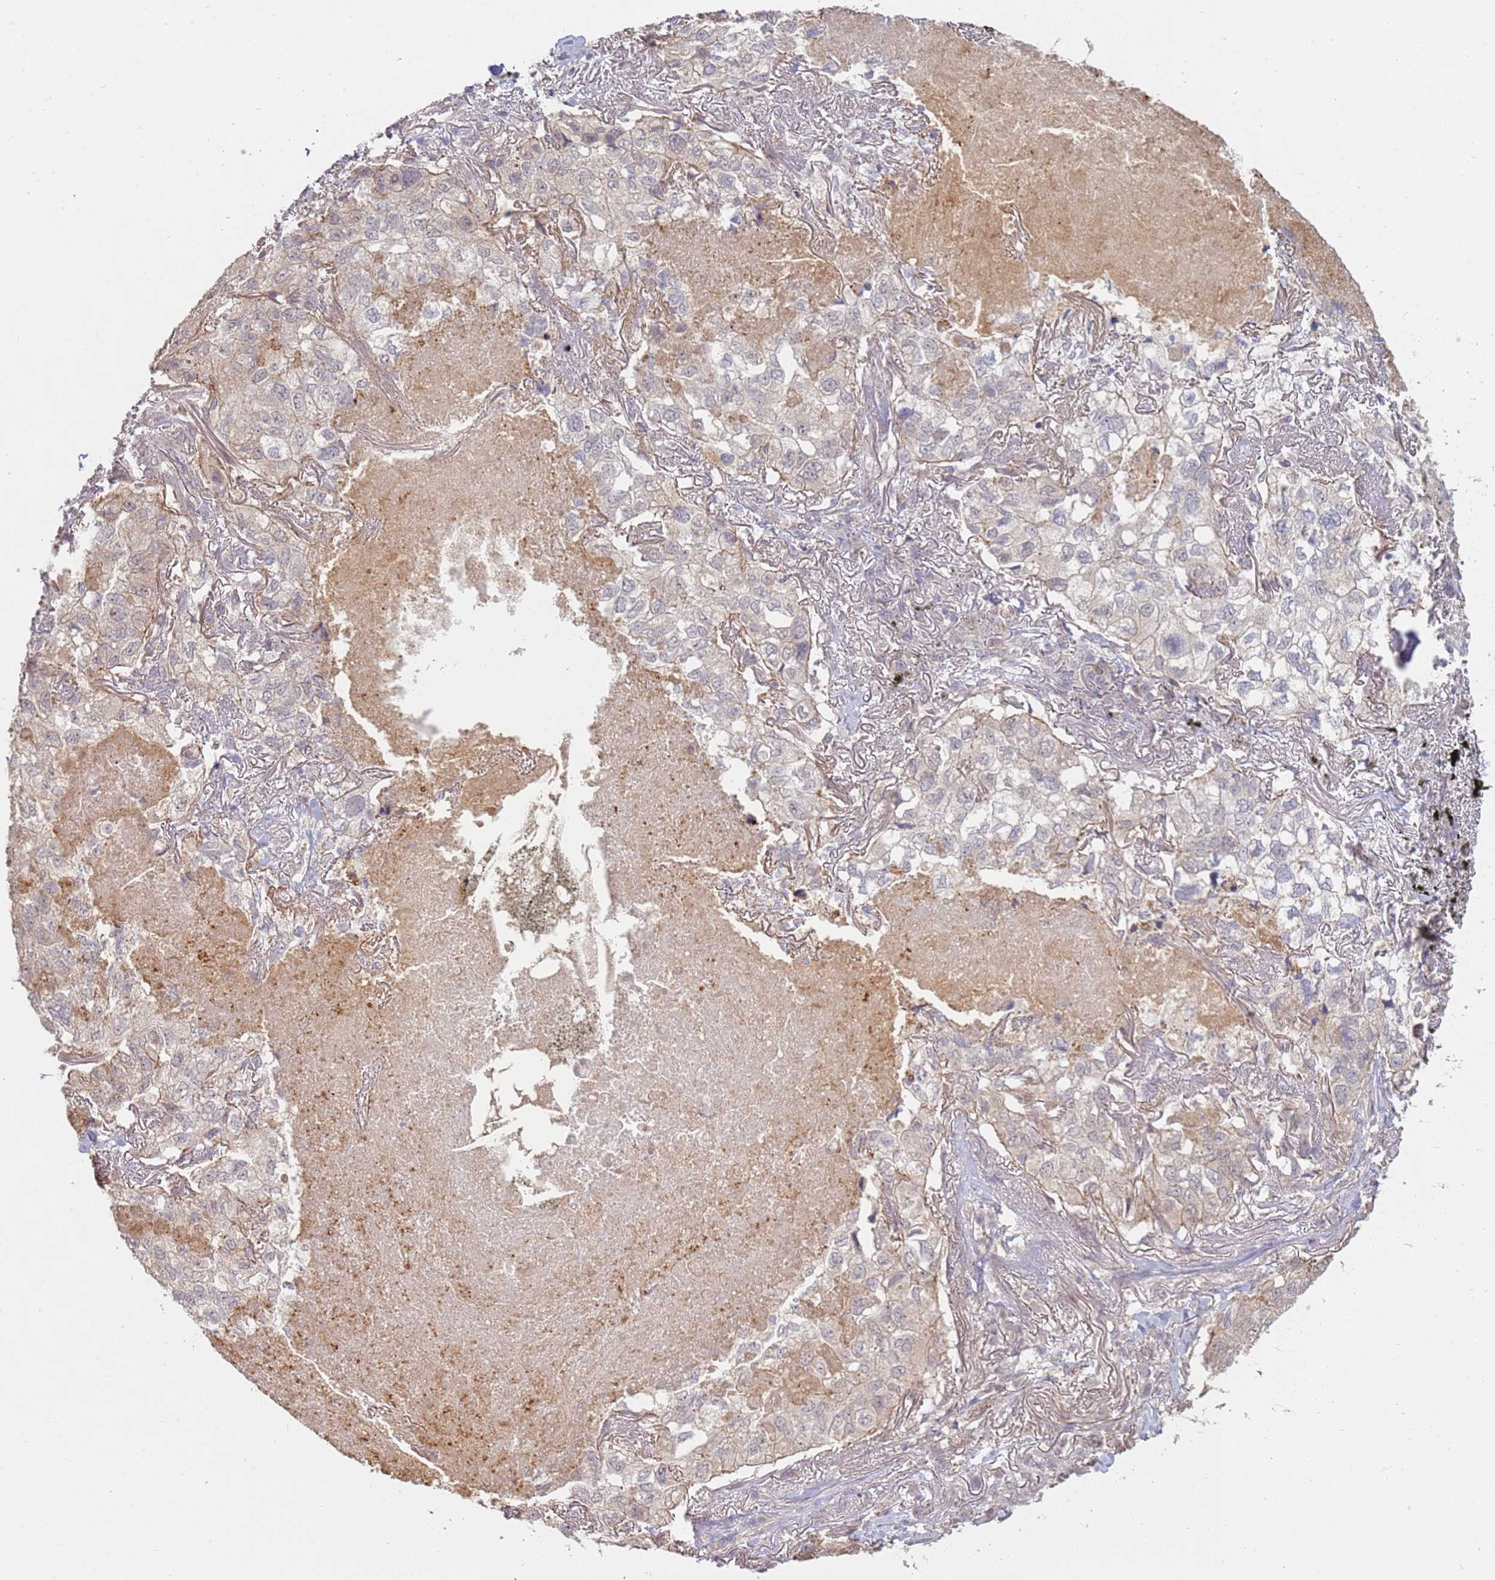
{"staining": {"intensity": "weak", "quantity": "<25%", "location": "cytoplasmic/membranous"}, "tissue": "lung cancer", "cell_type": "Tumor cells", "image_type": "cancer", "snomed": [{"axis": "morphology", "description": "Adenocarcinoma, NOS"}, {"axis": "topography", "description": "Lung"}], "caption": "This is an IHC histopathology image of lung cancer (adenocarcinoma). There is no positivity in tumor cells.", "gene": "MPEG1", "patient": {"sex": "male", "age": 65}}